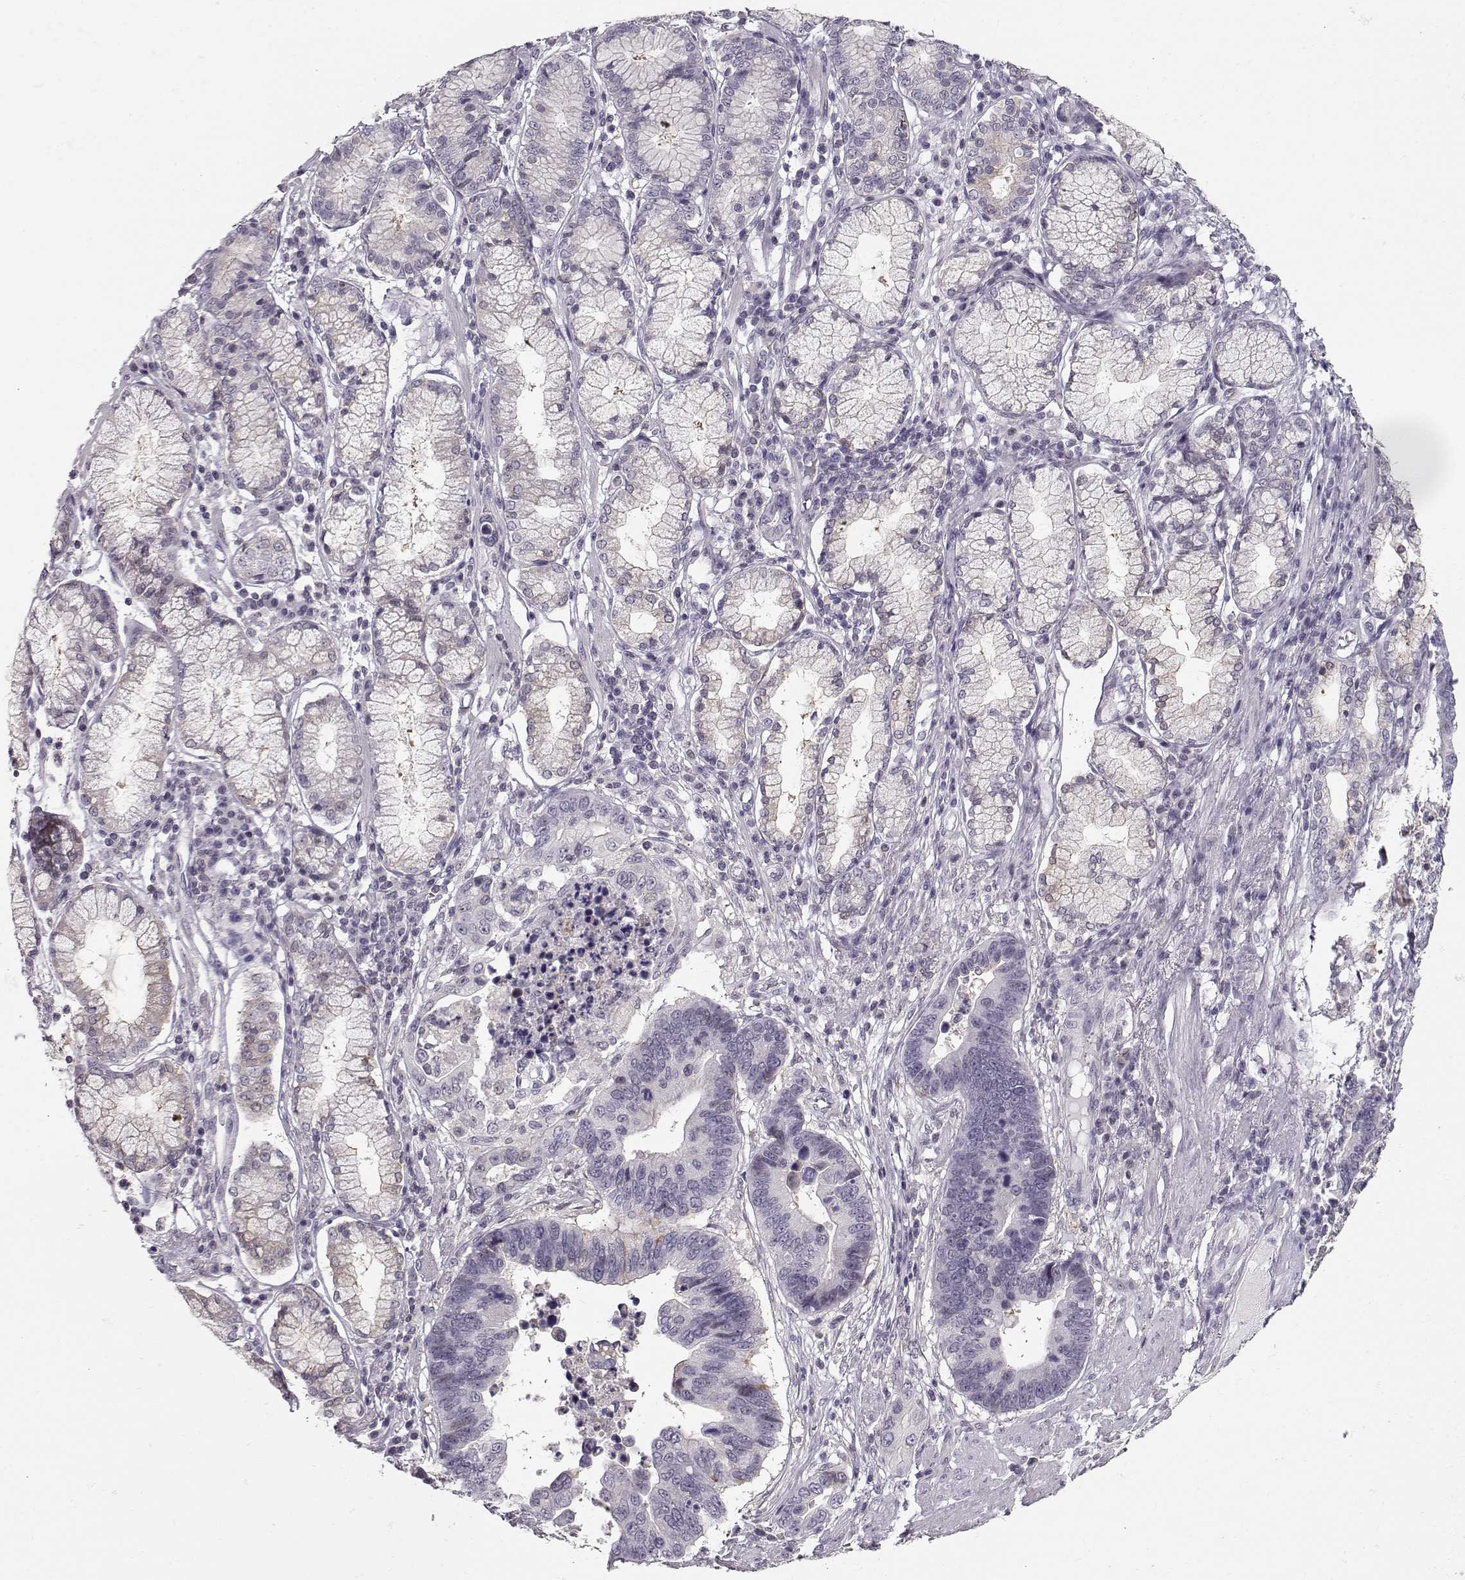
{"staining": {"intensity": "negative", "quantity": "none", "location": "none"}, "tissue": "stomach cancer", "cell_type": "Tumor cells", "image_type": "cancer", "snomed": [{"axis": "morphology", "description": "Adenocarcinoma, NOS"}, {"axis": "topography", "description": "Stomach"}], "caption": "Immunohistochemistry photomicrograph of neoplastic tissue: stomach cancer (adenocarcinoma) stained with DAB demonstrates no significant protein positivity in tumor cells.", "gene": "TEPP", "patient": {"sex": "male", "age": 84}}